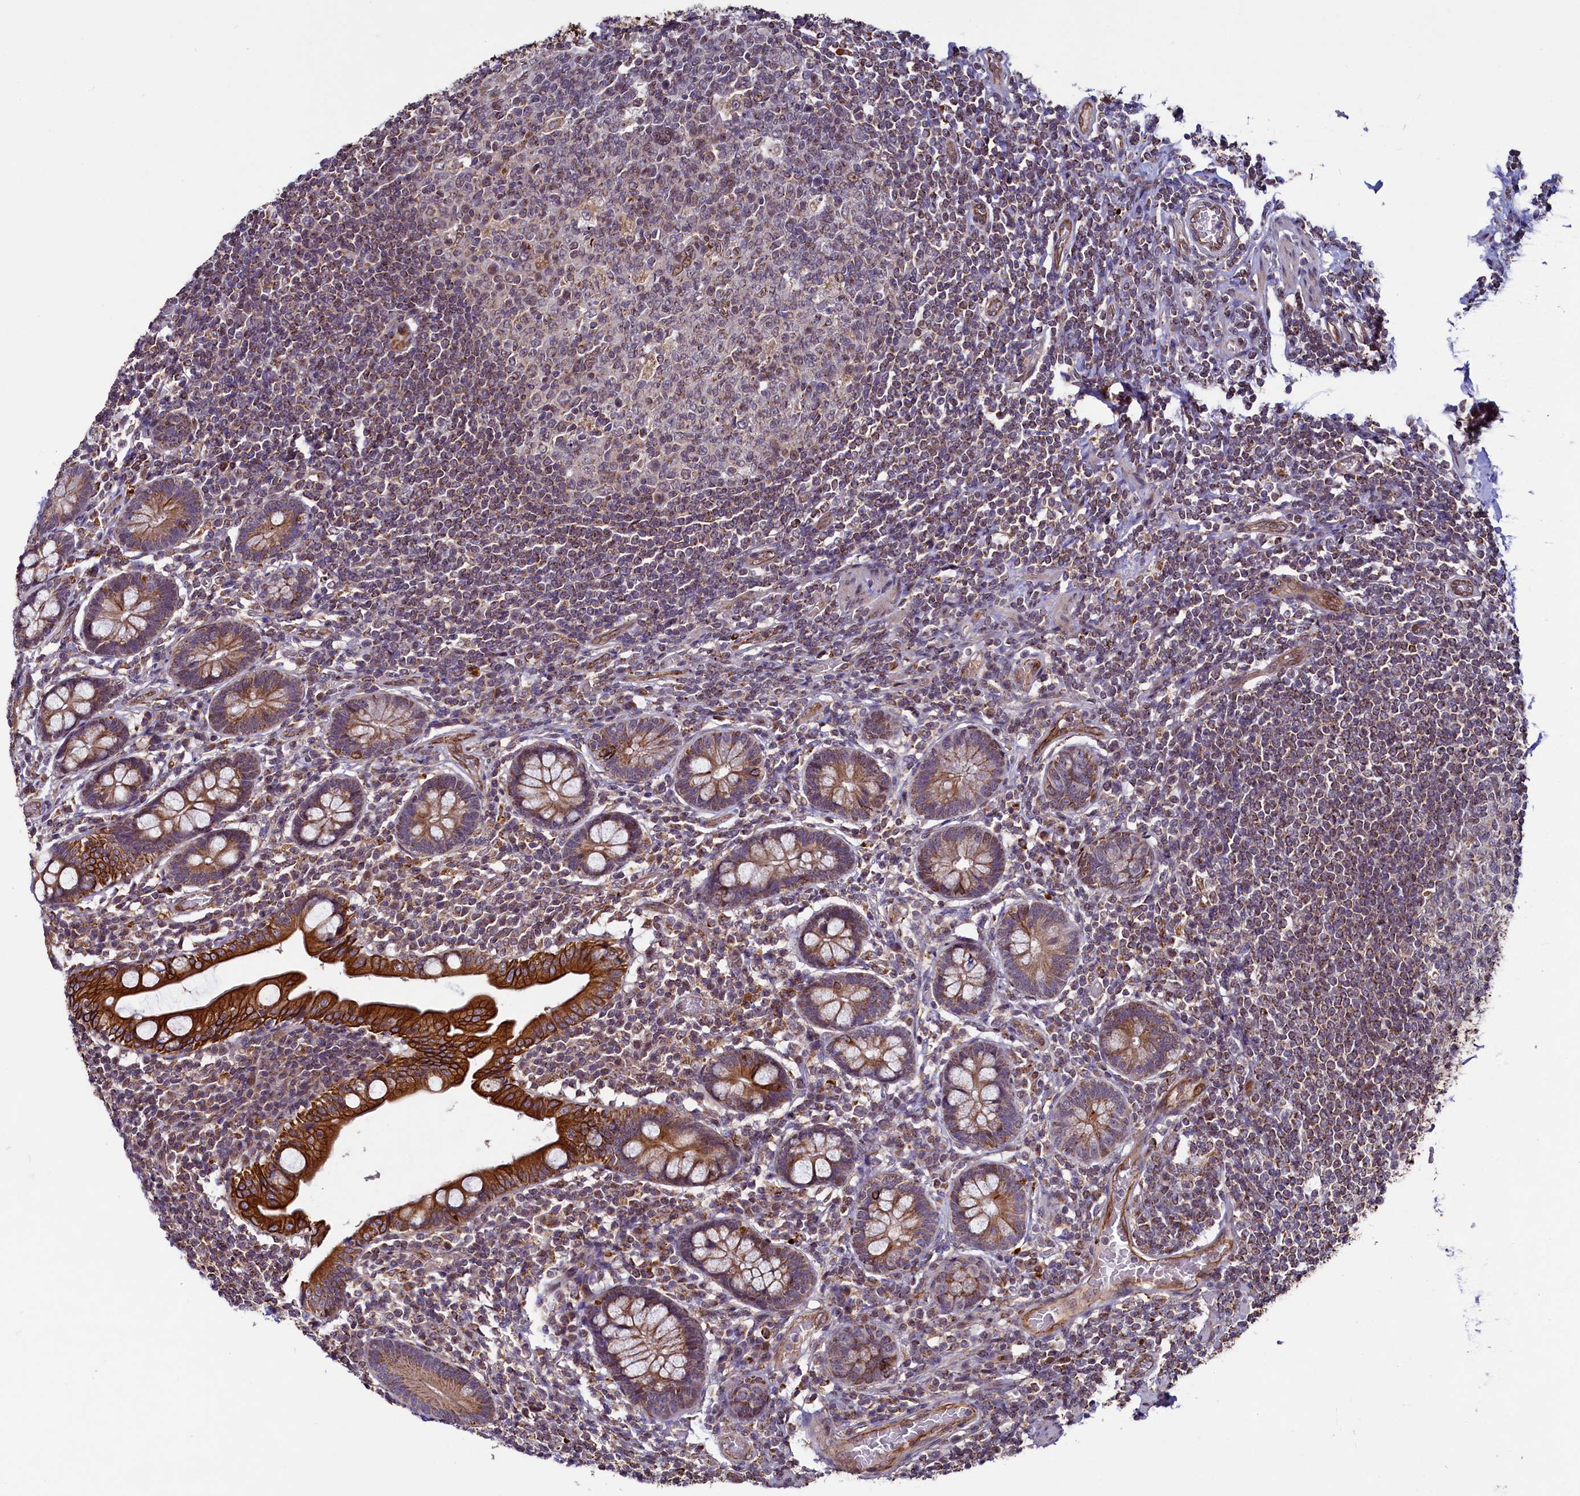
{"staining": {"intensity": "strong", "quantity": ">75%", "location": "cytoplasmic/membranous"}, "tissue": "small intestine", "cell_type": "Glandular cells", "image_type": "normal", "snomed": [{"axis": "morphology", "description": "Normal tissue, NOS"}, {"axis": "topography", "description": "Small intestine"}], "caption": "This photomicrograph demonstrates IHC staining of unremarkable small intestine, with high strong cytoplasmic/membranous staining in approximately >75% of glandular cells.", "gene": "ZNF577", "patient": {"sex": "male", "age": 52}}